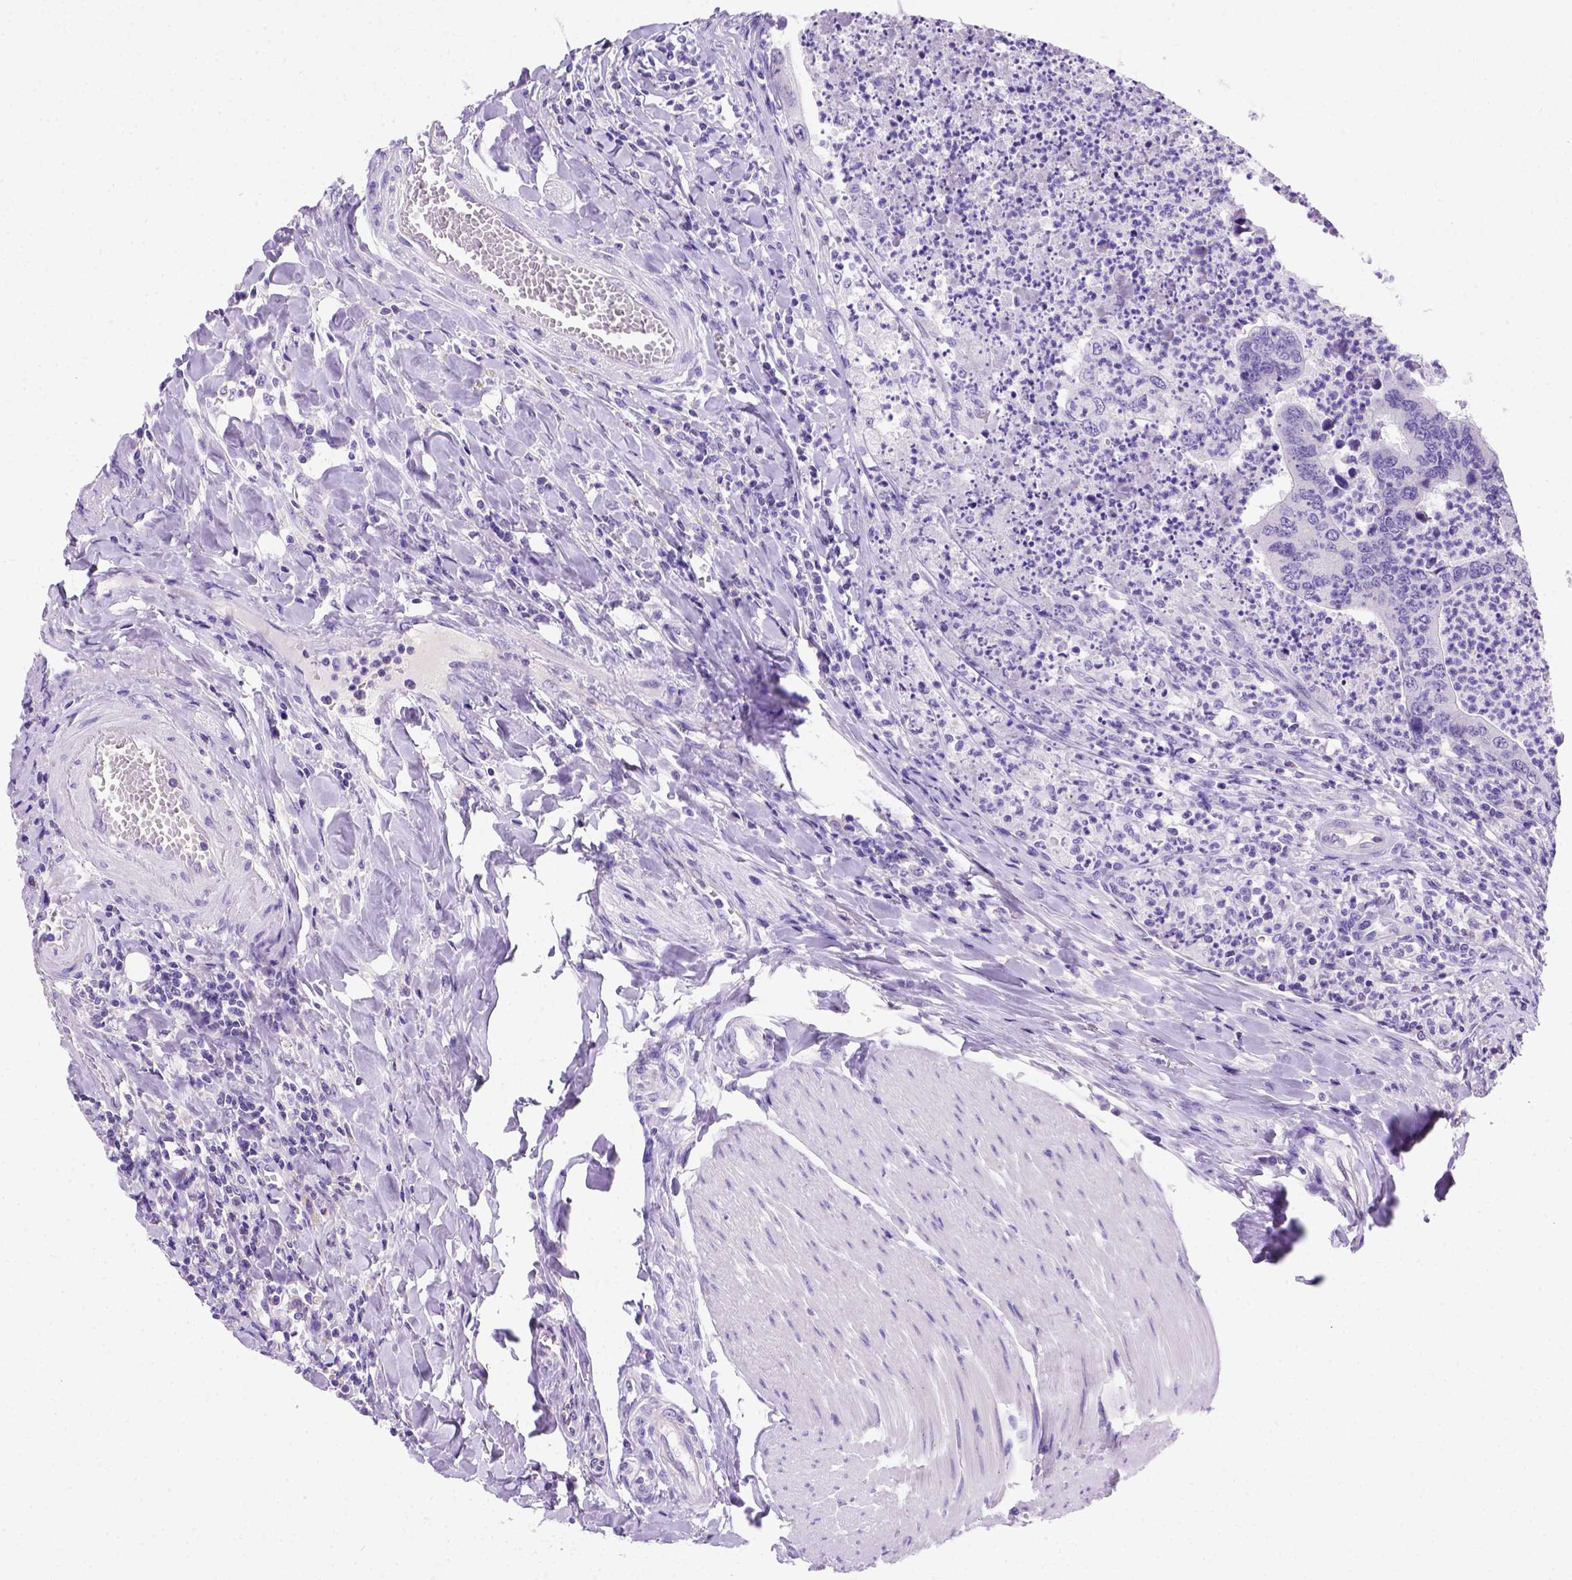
{"staining": {"intensity": "negative", "quantity": "none", "location": "none"}, "tissue": "colorectal cancer", "cell_type": "Tumor cells", "image_type": "cancer", "snomed": [{"axis": "morphology", "description": "Adenocarcinoma, NOS"}, {"axis": "topography", "description": "Colon"}], "caption": "Tumor cells are negative for protein expression in human colorectal cancer (adenocarcinoma).", "gene": "FOXI1", "patient": {"sex": "female", "age": 67}}